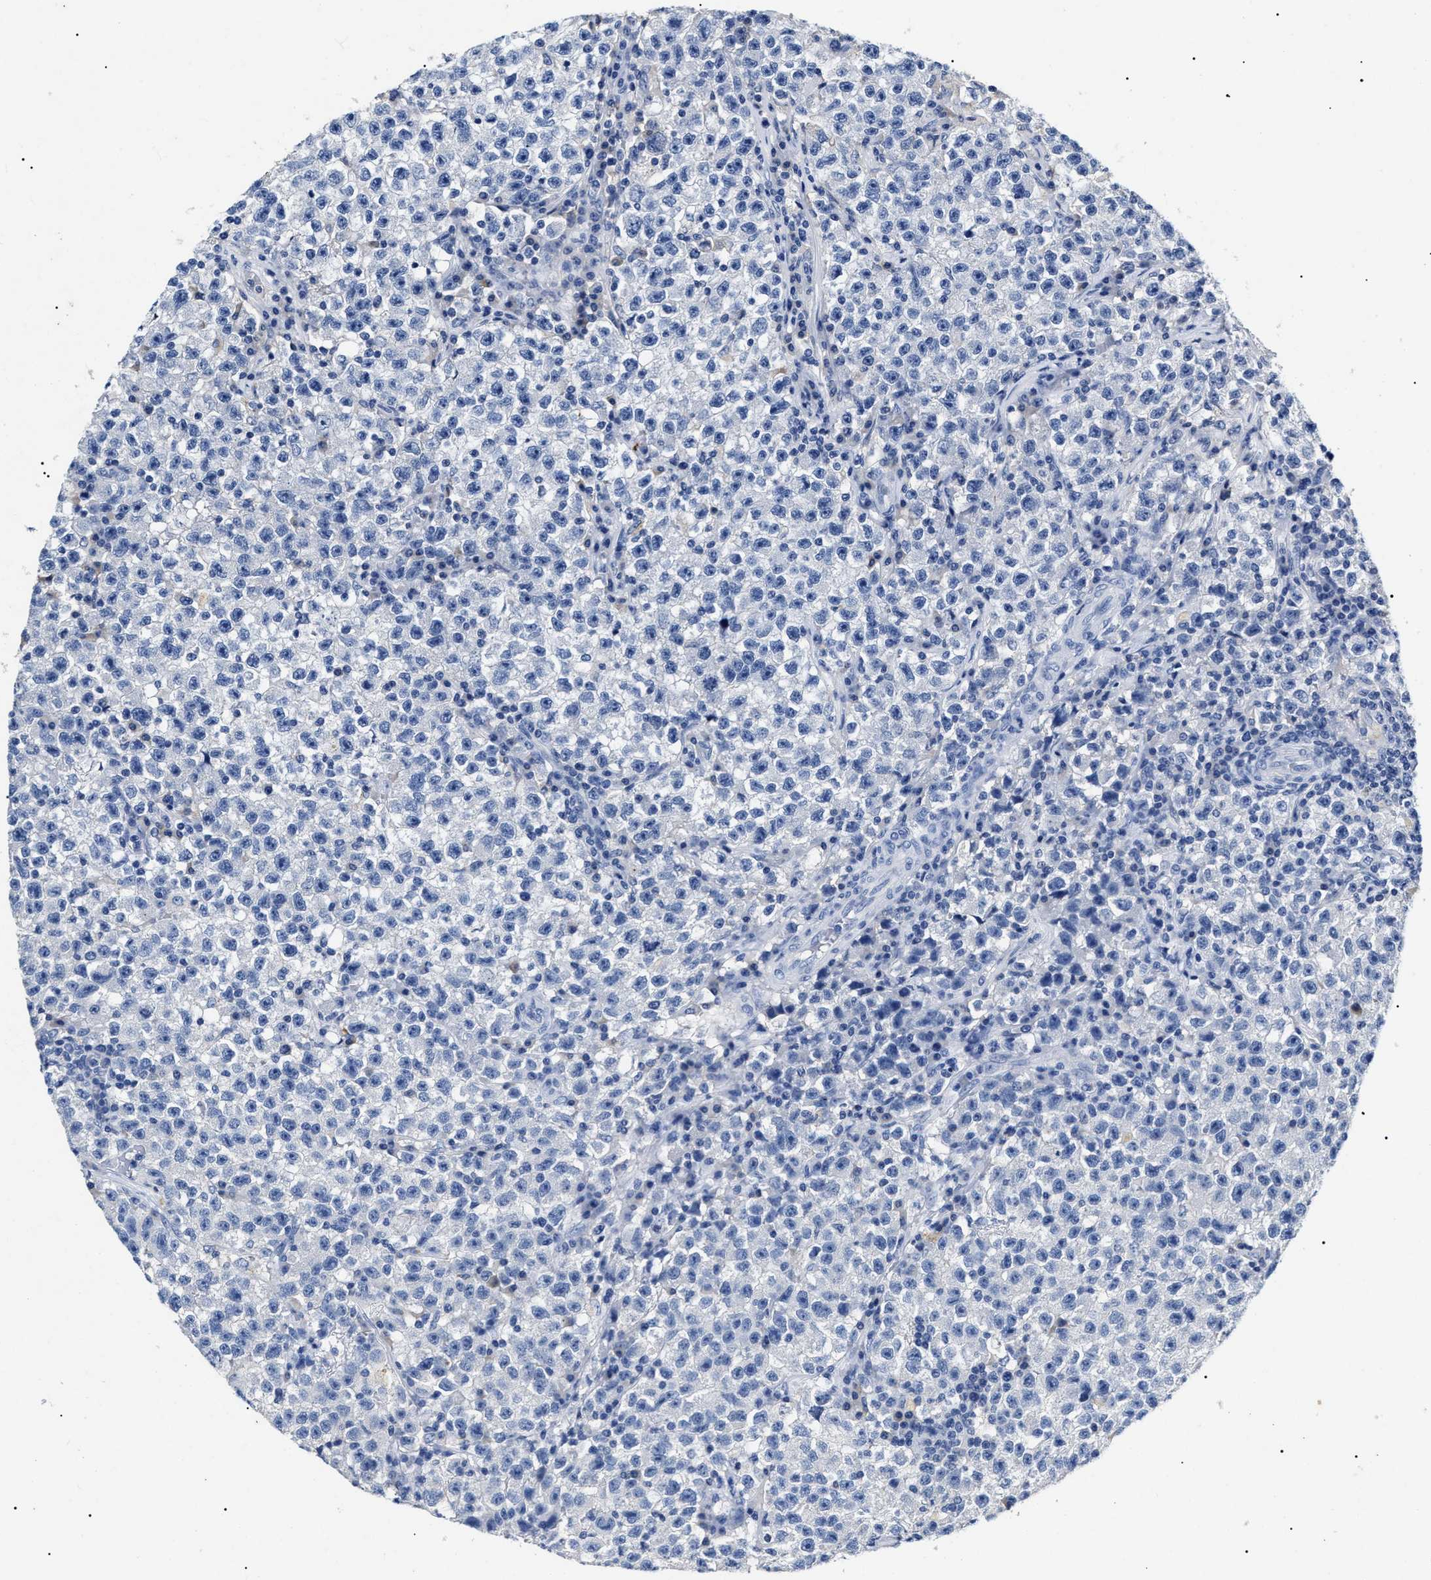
{"staining": {"intensity": "negative", "quantity": "none", "location": "none"}, "tissue": "testis cancer", "cell_type": "Tumor cells", "image_type": "cancer", "snomed": [{"axis": "morphology", "description": "Seminoma, NOS"}, {"axis": "topography", "description": "Testis"}], "caption": "Tumor cells are negative for protein expression in human testis cancer (seminoma). Nuclei are stained in blue.", "gene": "LRRC8E", "patient": {"sex": "male", "age": 22}}